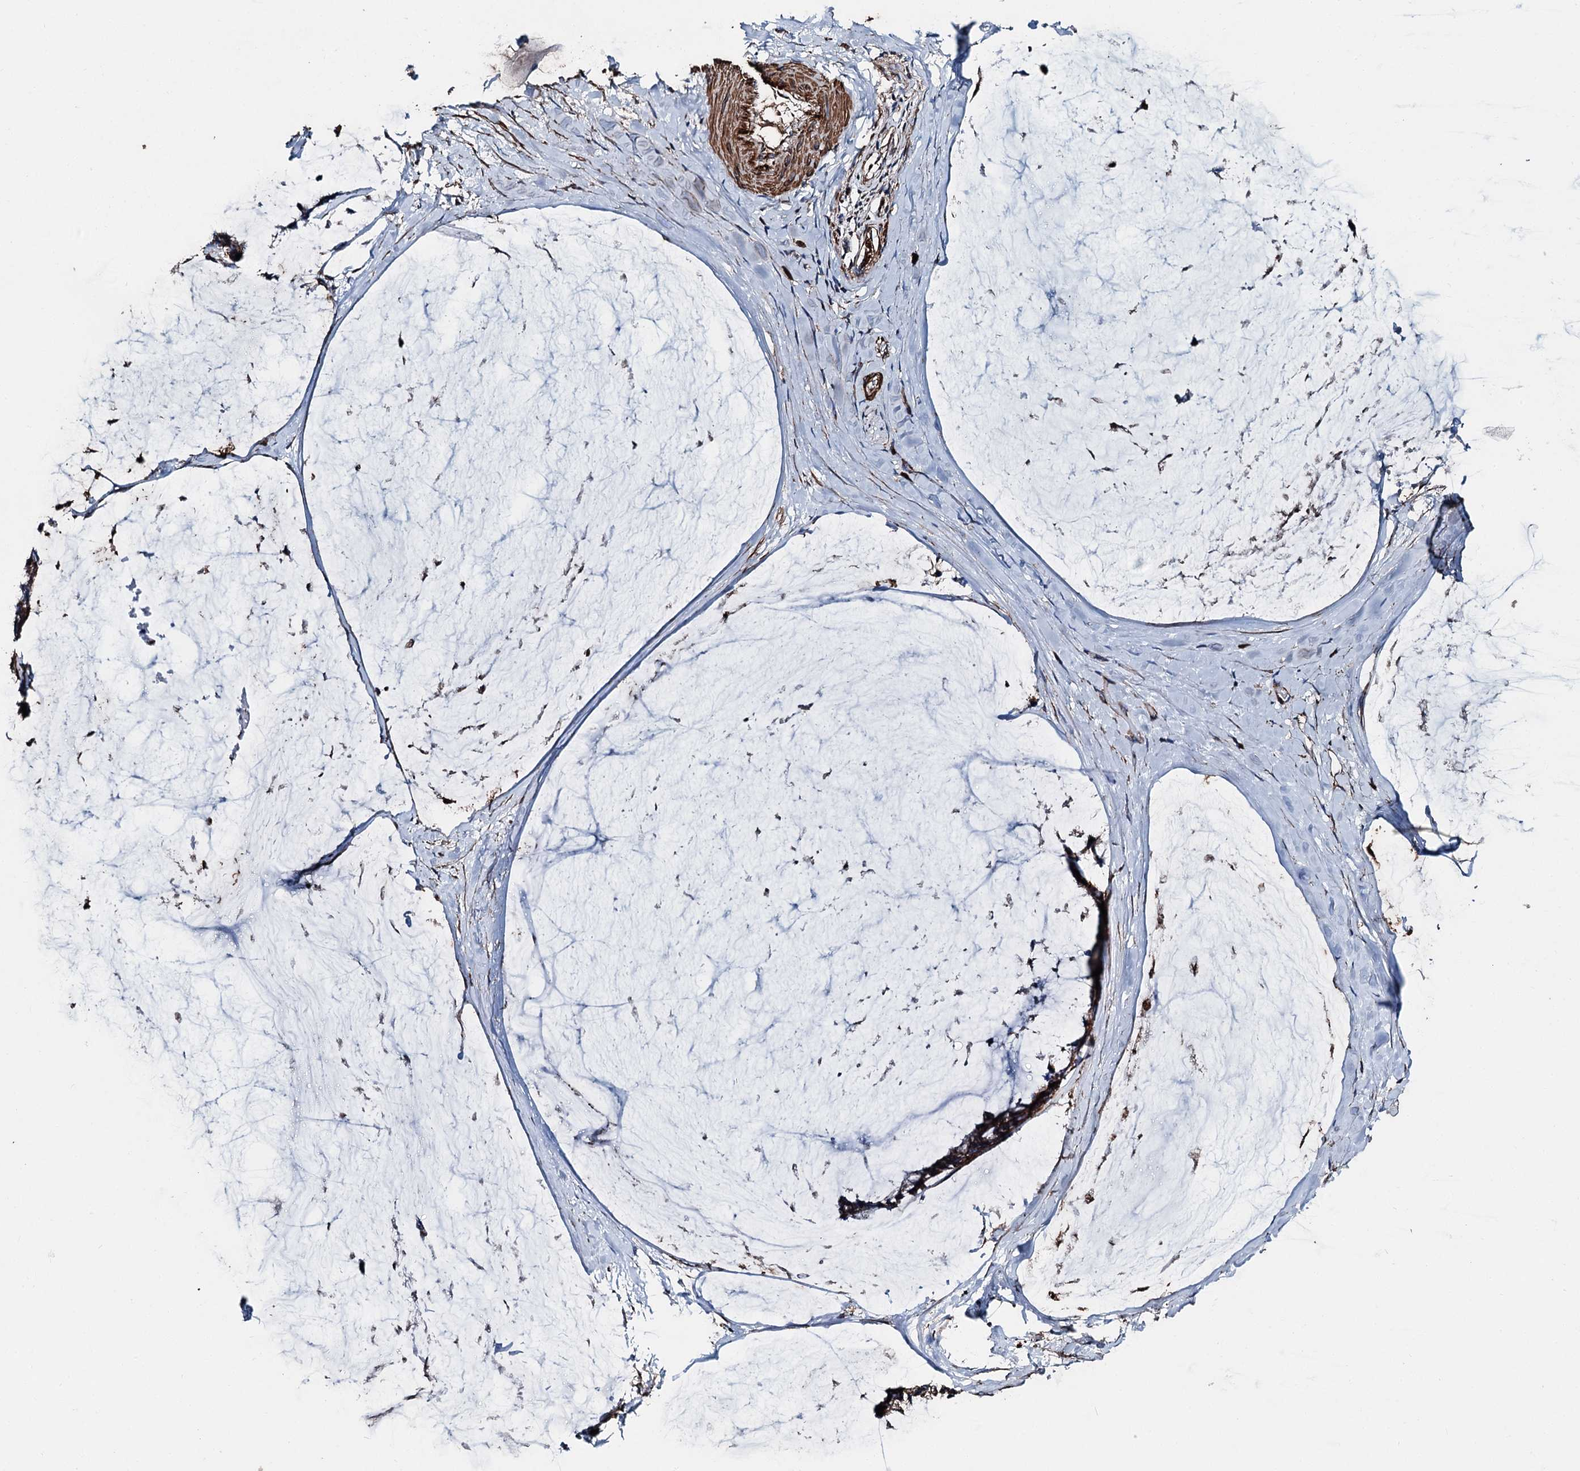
{"staining": {"intensity": "moderate", "quantity": ">75%", "location": "cytoplasmic/membranous"}, "tissue": "ovarian cancer", "cell_type": "Tumor cells", "image_type": "cancer", "snomed": [{"axis": "morphology", "description": "Cystadenocarcinoma, mucinous, NOS"}, {"axis": "topography", "description": "Ovary"}], "caption": "Ovarian mucinous cystadenocarcinoma stained with DAB IHC shows medium levels of moderate cytoplasmic/membranous staining in about >75% of tumor cells.", "gene": "DDIAS", "patient": {"sex": "female", "age": 39}}